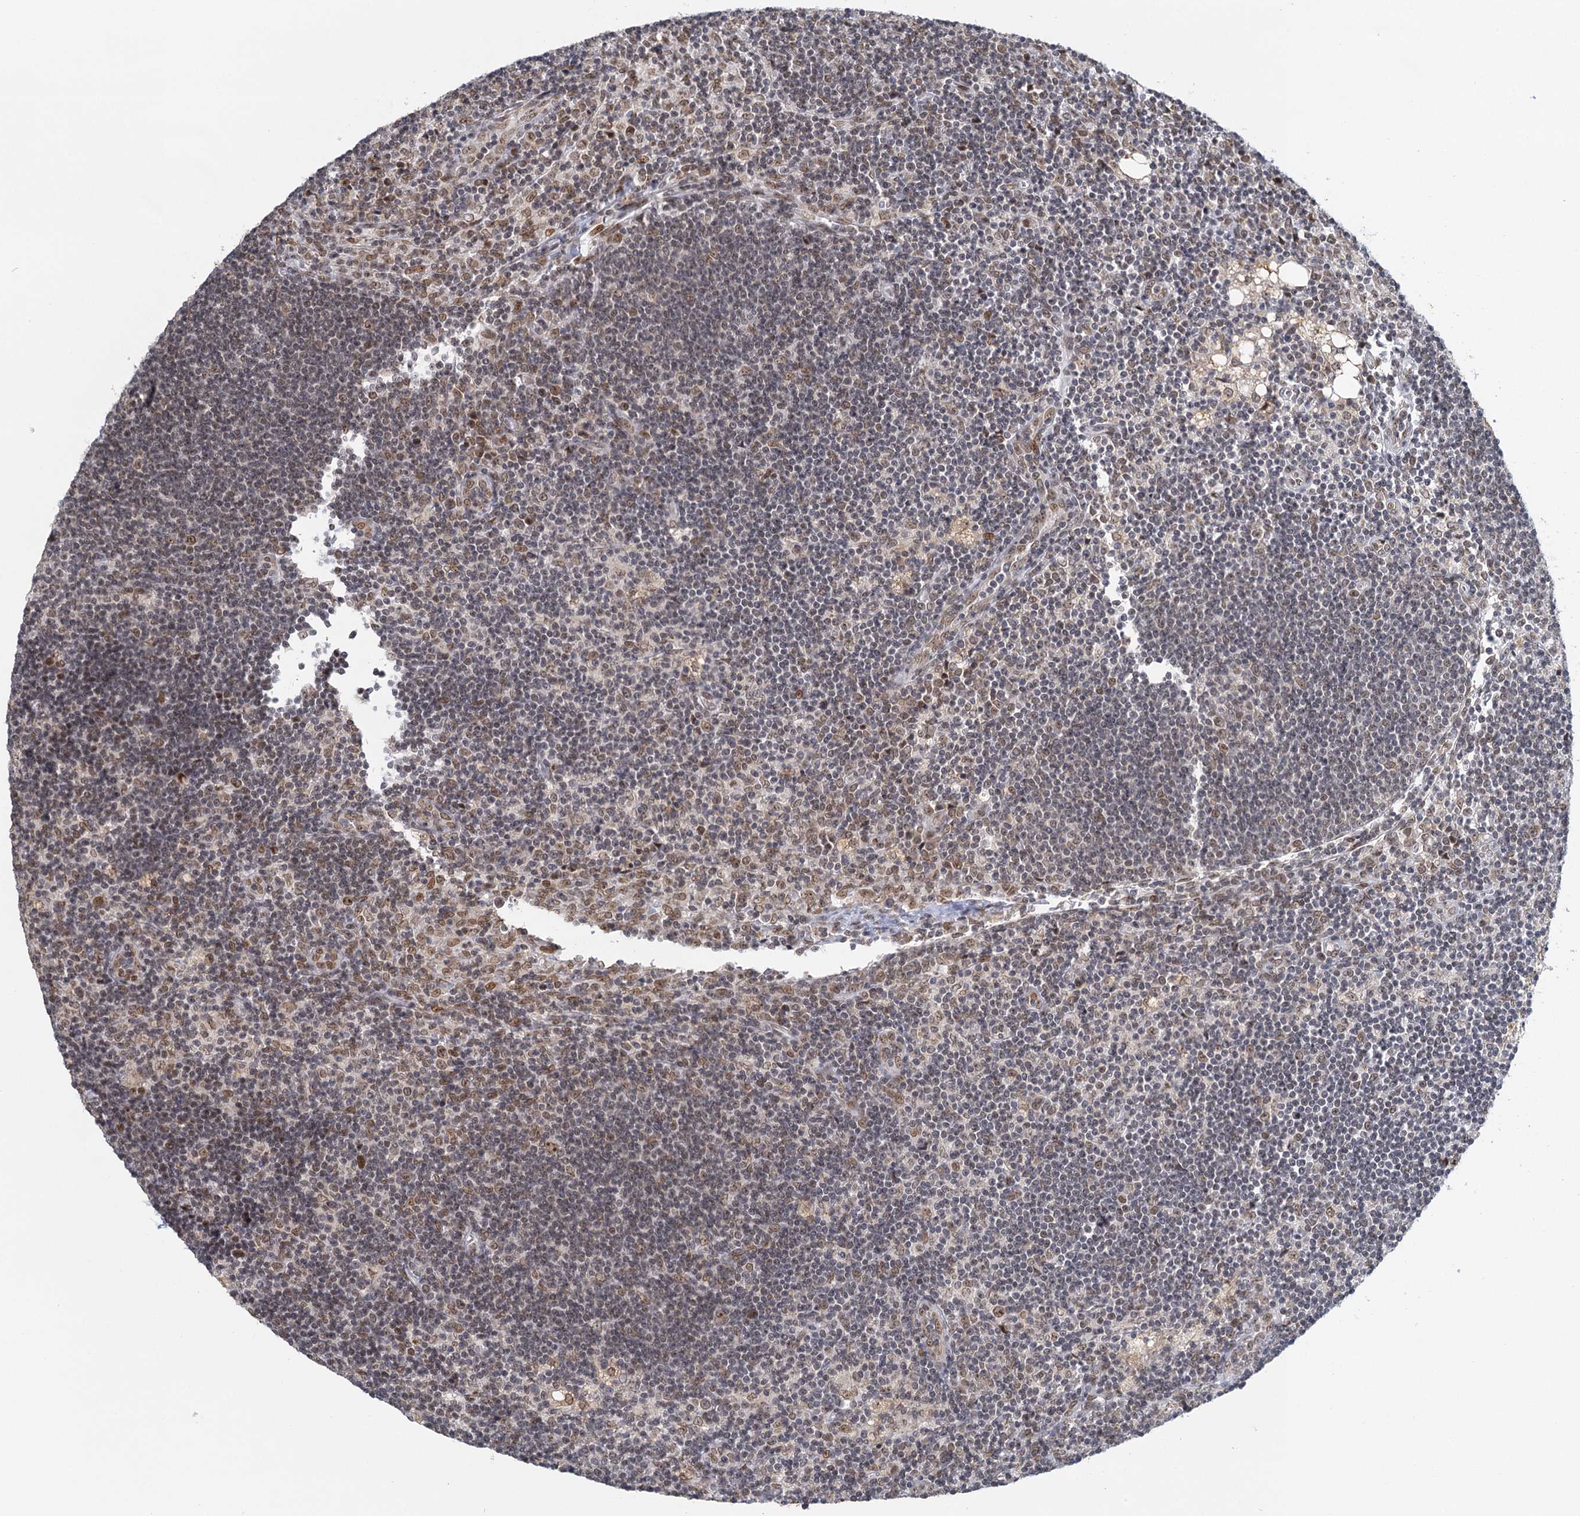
{"staining": {"intensity": "moderate", "quantity": "25%-75%", "location": "nuclear"}, "tissue": "lymph node", "cell_type": "Germinal center cells", "image_type": "normal", "snomed": [{"axis": "morphology", "description": "Normal tissue, NOS"}, {"axis": "topography", "description": "Lymph node"}], "caption": "Lymph node stained with immunohistochemistry (IHC) displays moderate nuclear staining in about 25%-75% of germinal center cells. (Brightfield microscopy of DAB IHC at high magnification).", "gene": "TREX1", "patient": {"sex": "male", "age": 24}}